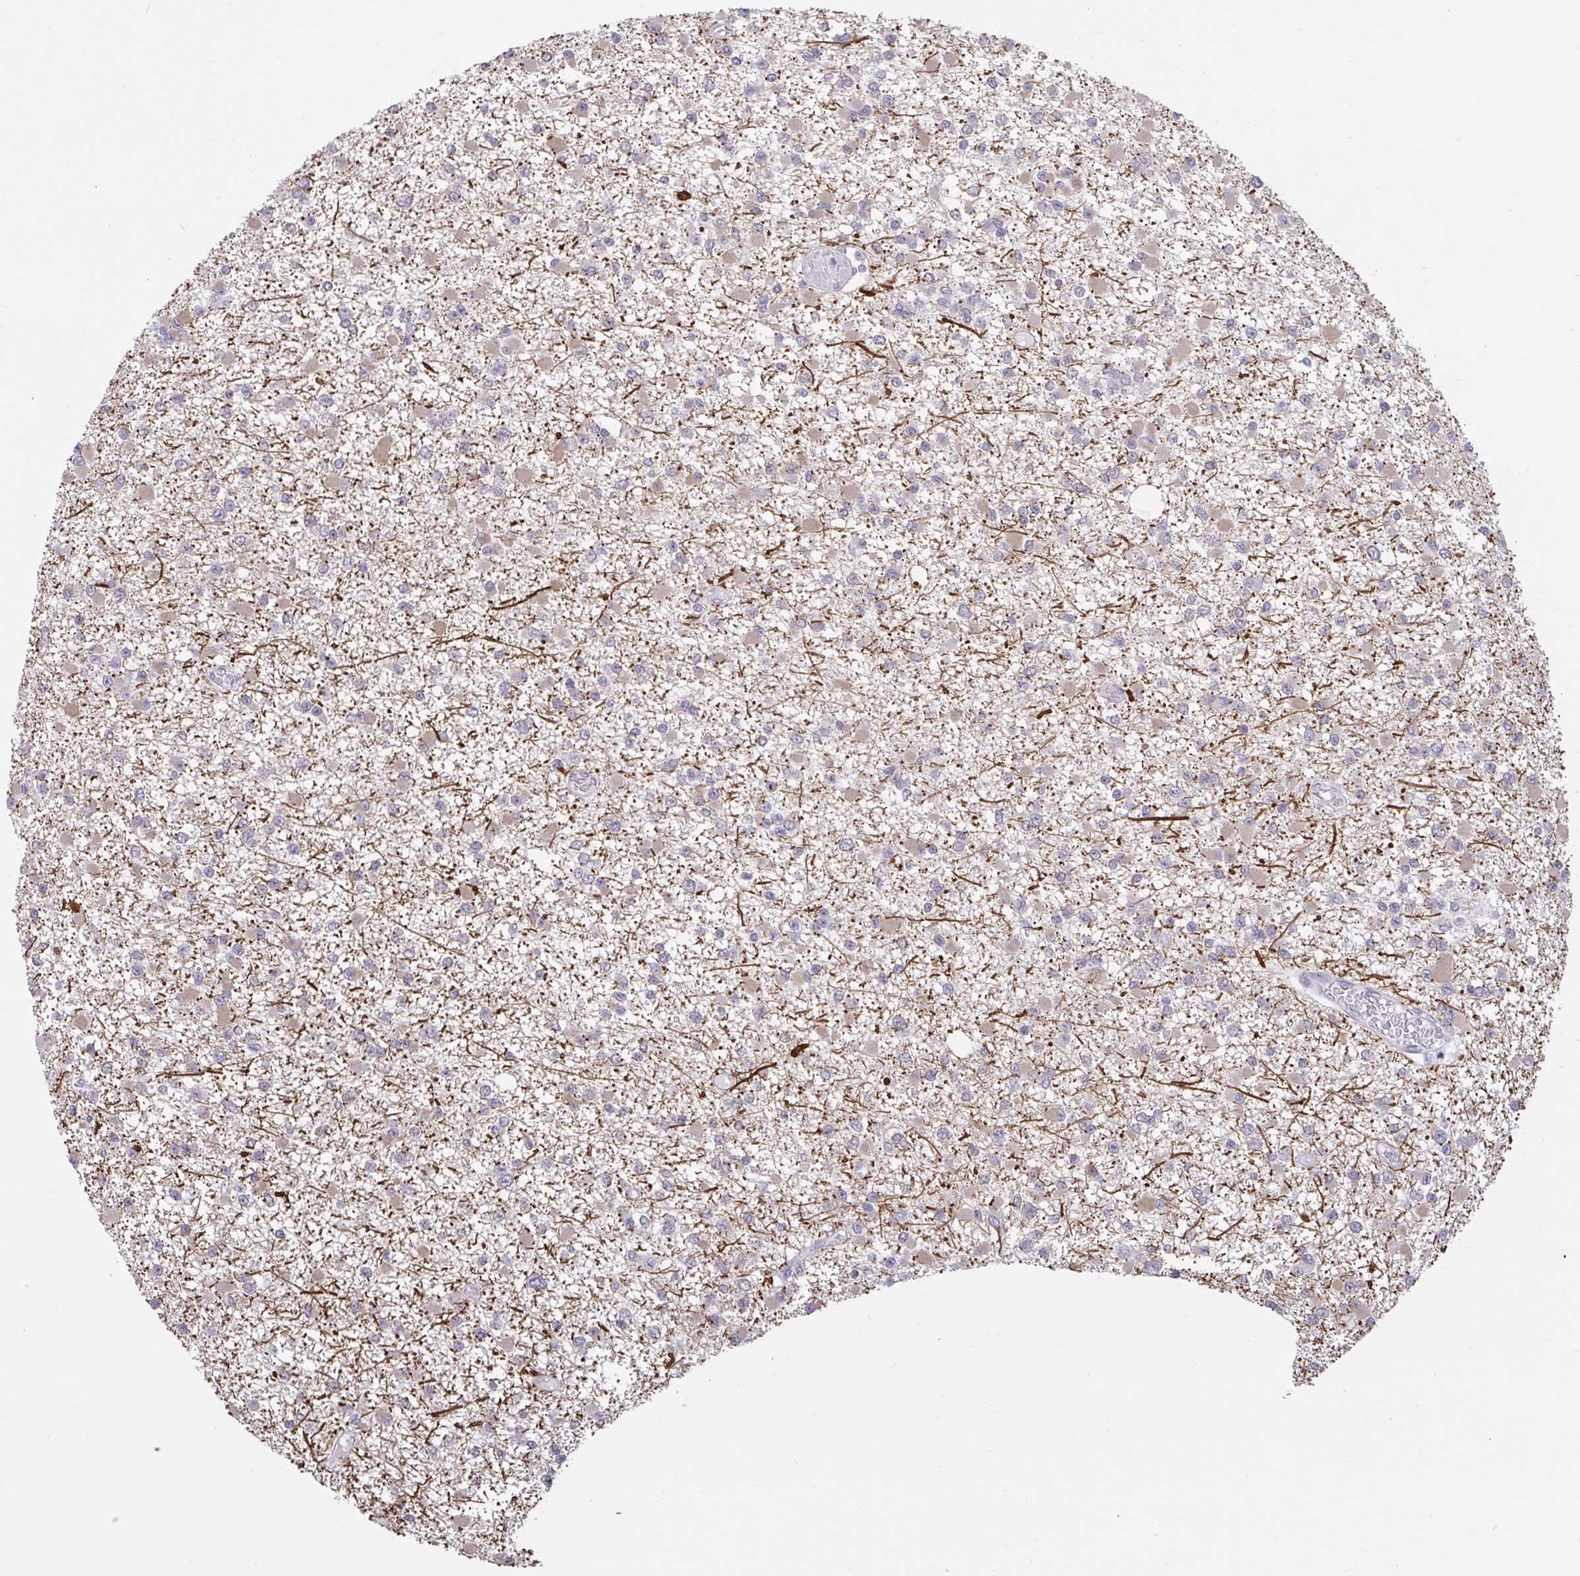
{"staining": {"intensity": "weak", "quantity": "25%-75%", "location": "cytoplasmic/membranous"}, "tissue": "glioma", "cell_type": "Tumor cells", "image_type": "cancer", "snomed": [{"axis": "morphology", "description": "Glioma, malignant, Low grade"}, {"axis": "topography", "description": "Brain"}], "caption": "Protein analysis of glioma tissue demonstrates weak cytoplasmic/membranous expression in approximately 25%-75% of tumor cells.", "gene": "ARPP19", "patient": {"sex": "female", "age": 22}}